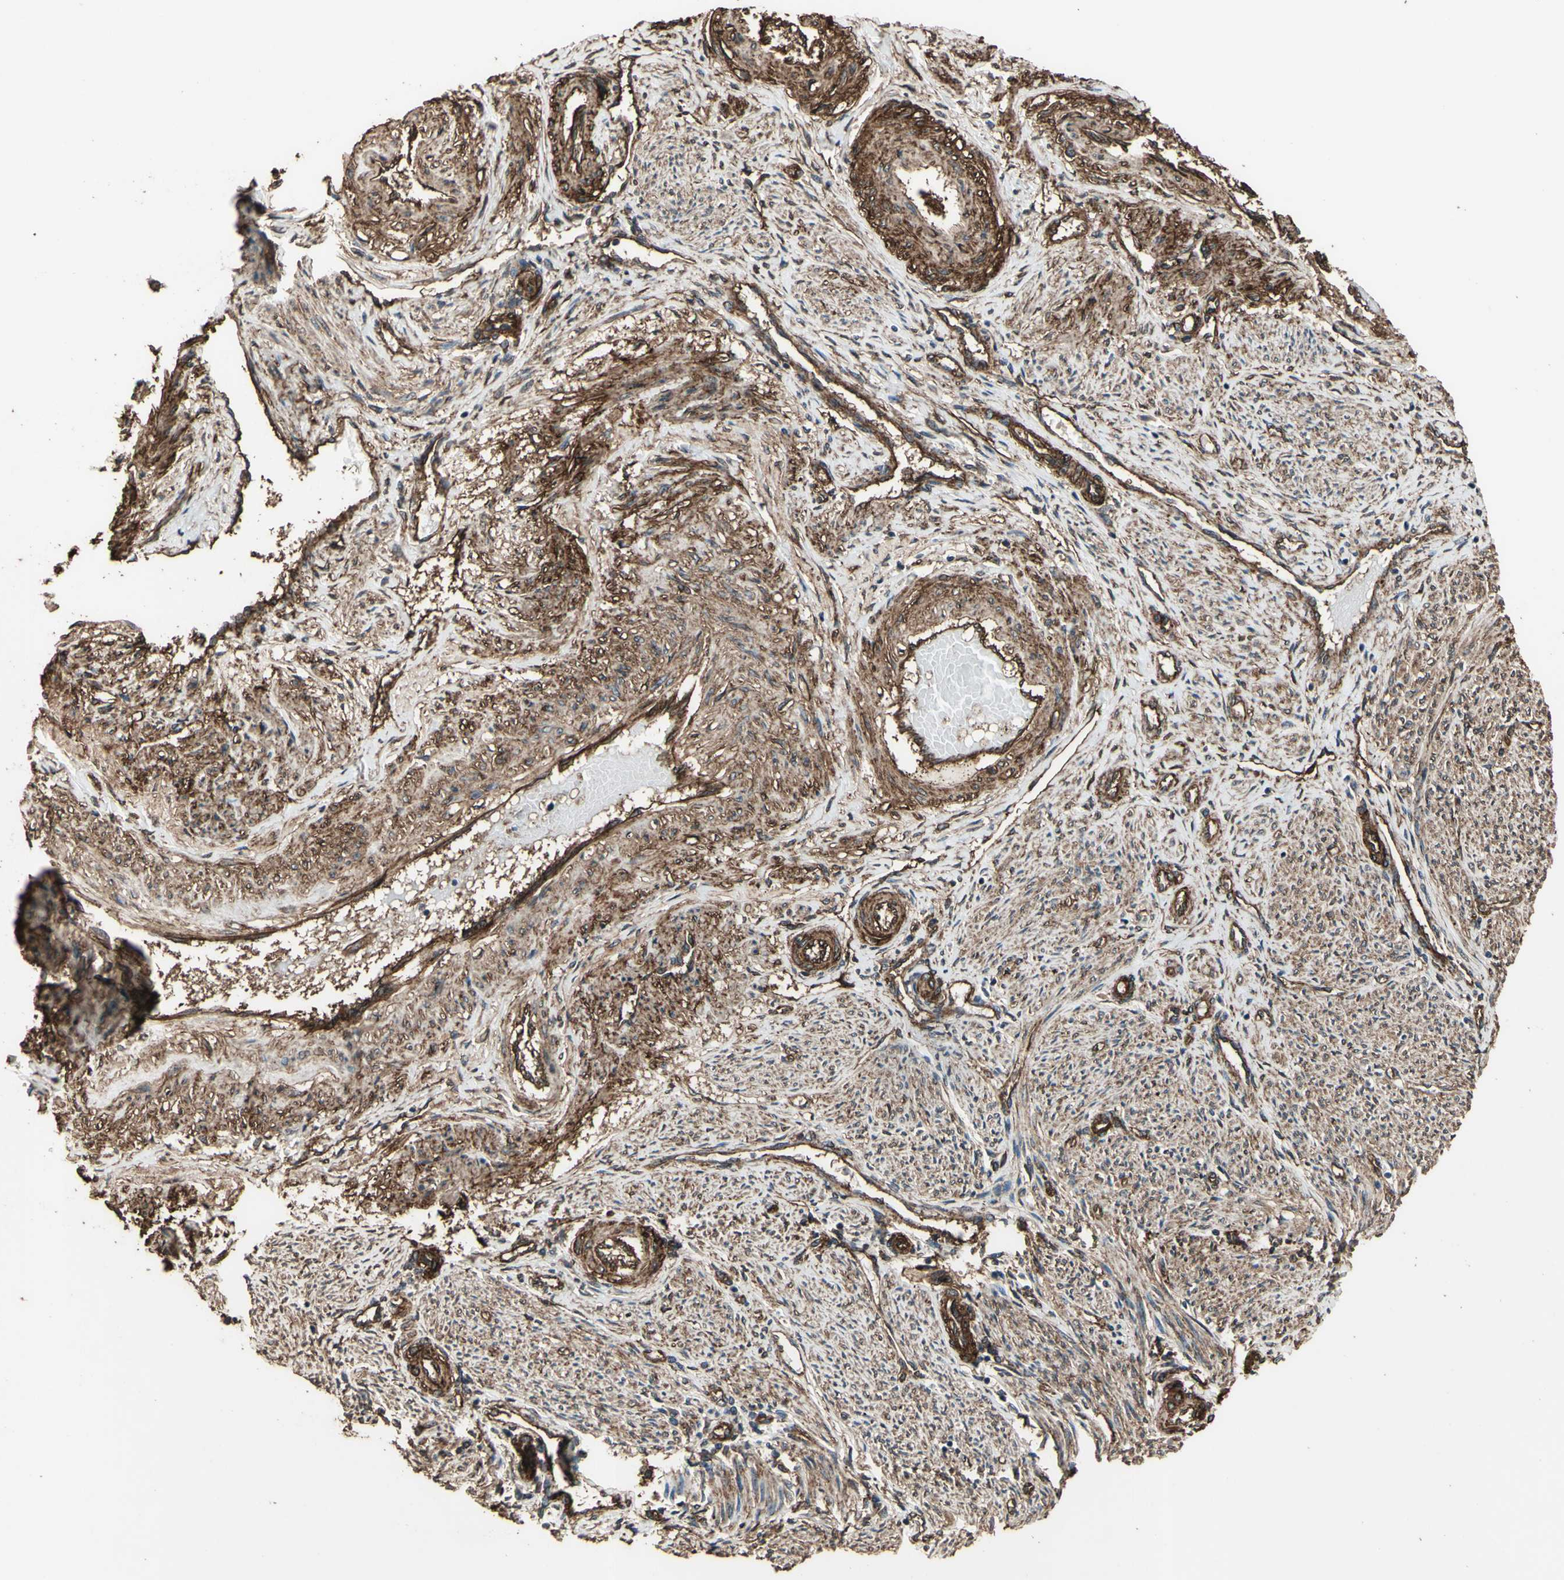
{"staining": {"intensity": "moderate", "quantity": ">75%", "location": "cytoplasmic/membranous"}, "tissue": "endometrium", "cell_type": "Cells in endometrial stroma", "image_type": "normal", "snomed": [{"axis": "morphology", "description": "Normal tissue, NOS"}, {"axis": "topography", "description": "Endometrium"}], "caption": "Unremarkable endometrium displays moderate cytoplasmic/membranous expression in approximately >75% of cells in endometrial stroma, visualized by immunohistochemistry. (DAB (3,3'-diaminobenzidine) IHC with brightfield microscopy, high magnification).", "gene": "TSPO", "patient": {"sex": "female", "age": 42}}